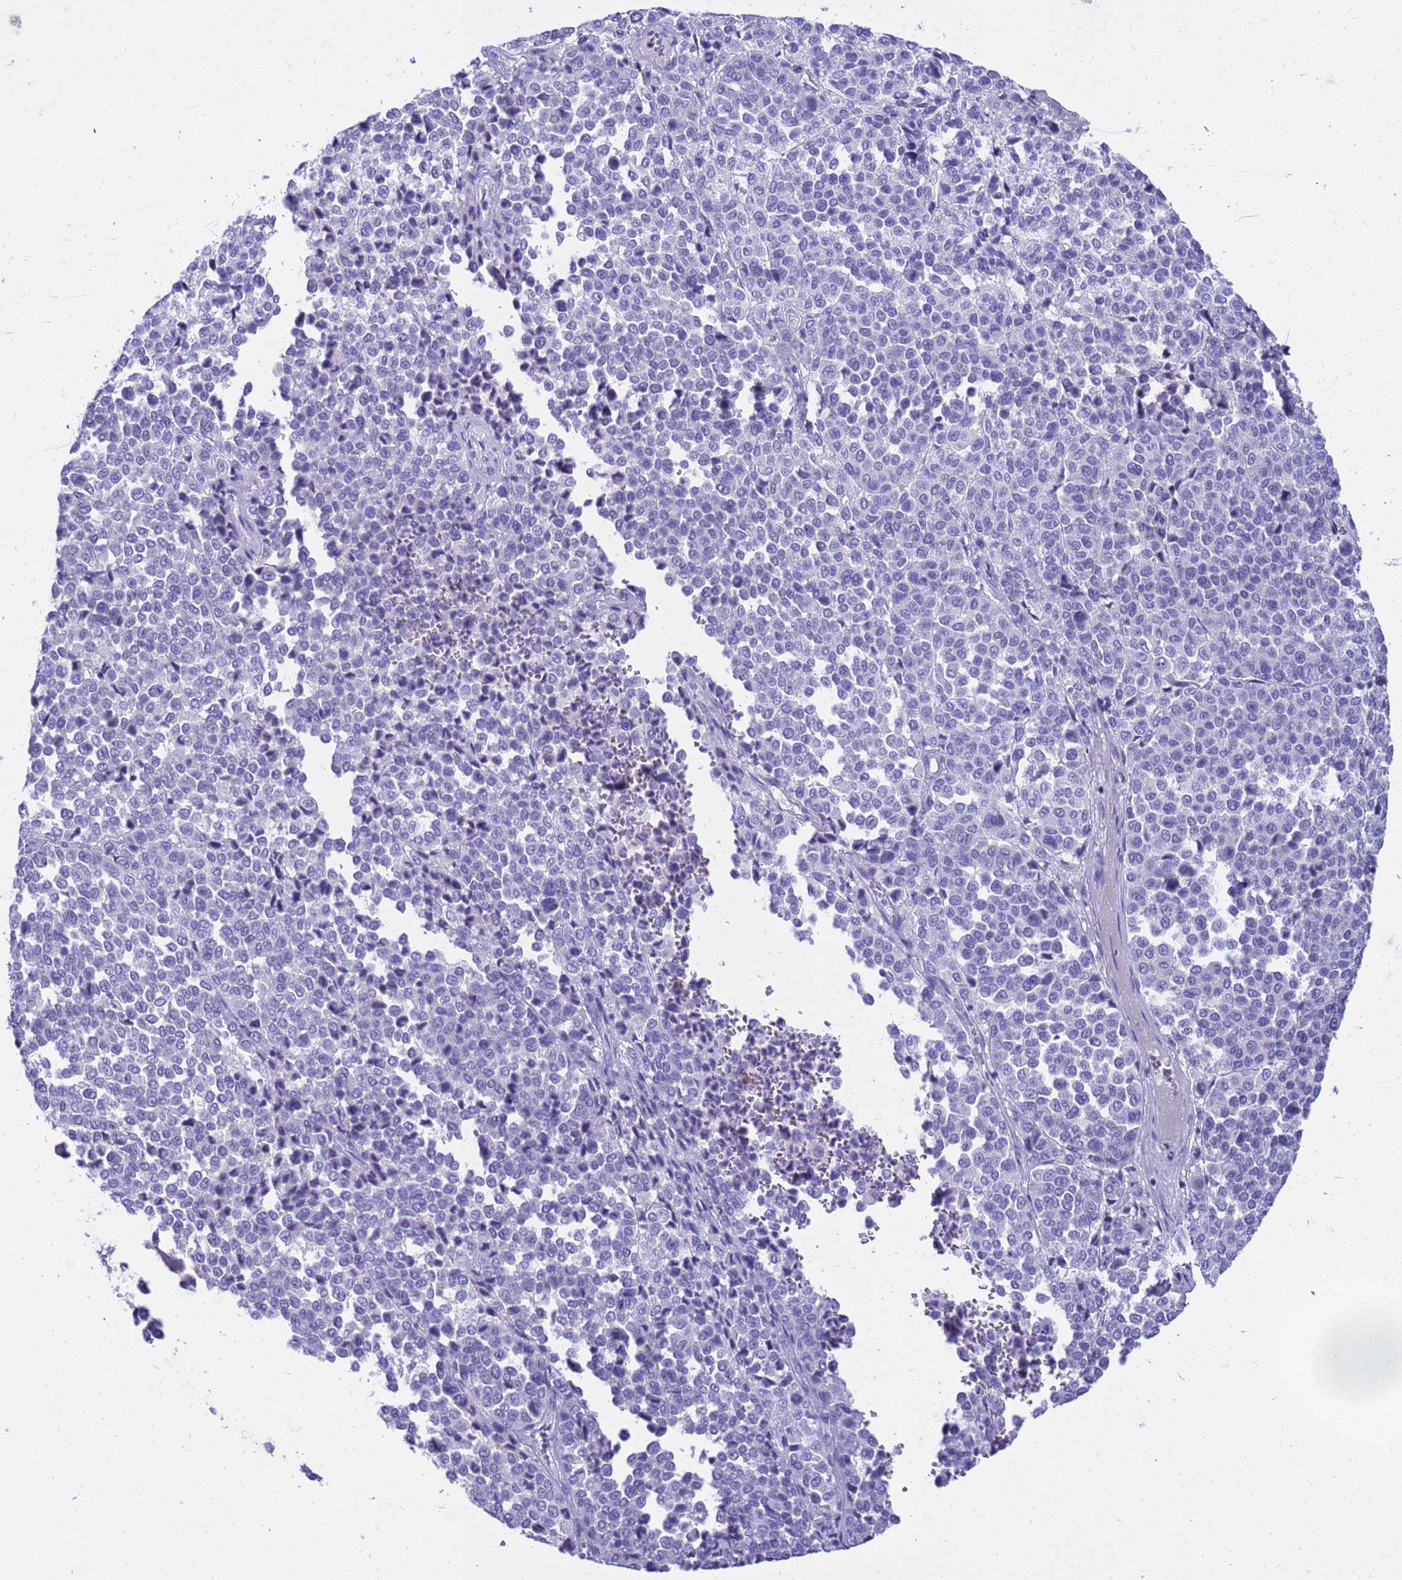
{"staining": {"intensity": "negative", "quantity": "none", "location": "none"}, "tissue": "melanoma", "cell_type": "Tumor cells", "image_type": "cancer", "snomed": [{"axis": "morphology", "description": "Malignant melanoma, Metastatic site"}, {"axis": "topography", "description": "Pancreas"}], "caption": "An immunohistochemistry micrograph of melanoma is shown. There is no staining in tumor cells of melanoma. Brightfield microscopy of immunohistochemistry (IHC) stained with DAB (3,3'-diaminobenzidine) (brown) and hematoxylin (blue), captured at high magnification.", "gene": "SYCN", "patient": {"sex": "female", "age": 30}}